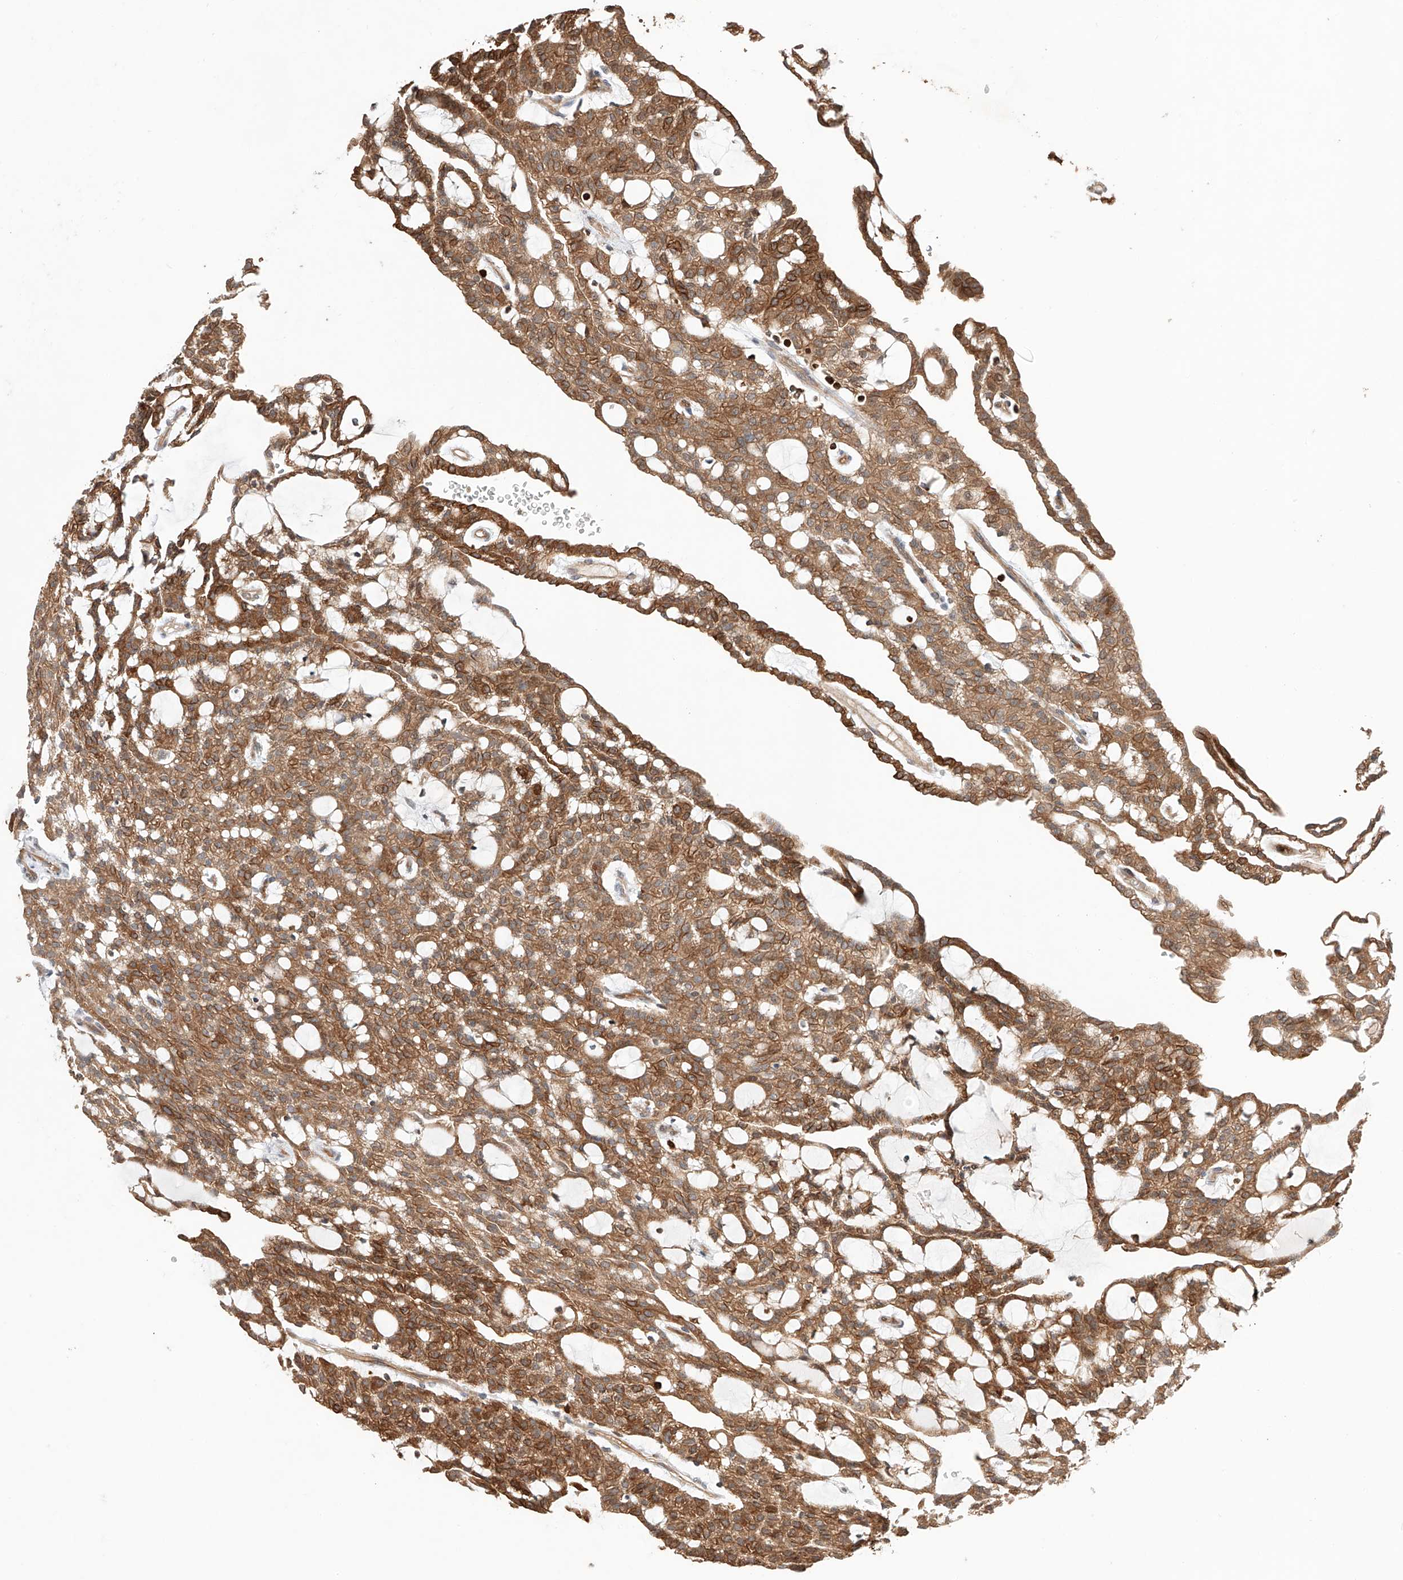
{"staining": {"intensity": "moderate", "quantity": ">75%", "location": "cytoplasmic/membranous"}, "tissue": "renal cancer", "cell_type": "Tumor cells", "image_type": "cancer", "snomed": [{"axis": "morphology", "description": "Adenocarcinoma, NOS"}, {"axis": "topography", "description": "Kidney"}], "caption": "IHC histopathology image of neoplastic tissue: renal cancer stained using immunohistochemistry reveals medium levels of moderate protein expression localized specifically in the cytoplasmic/membranous of tumor cells, appearing as a cytoplasmic/membranous brown color.", "gene": "IGSF22", "patient": {"sex": "male", "age": 63}}